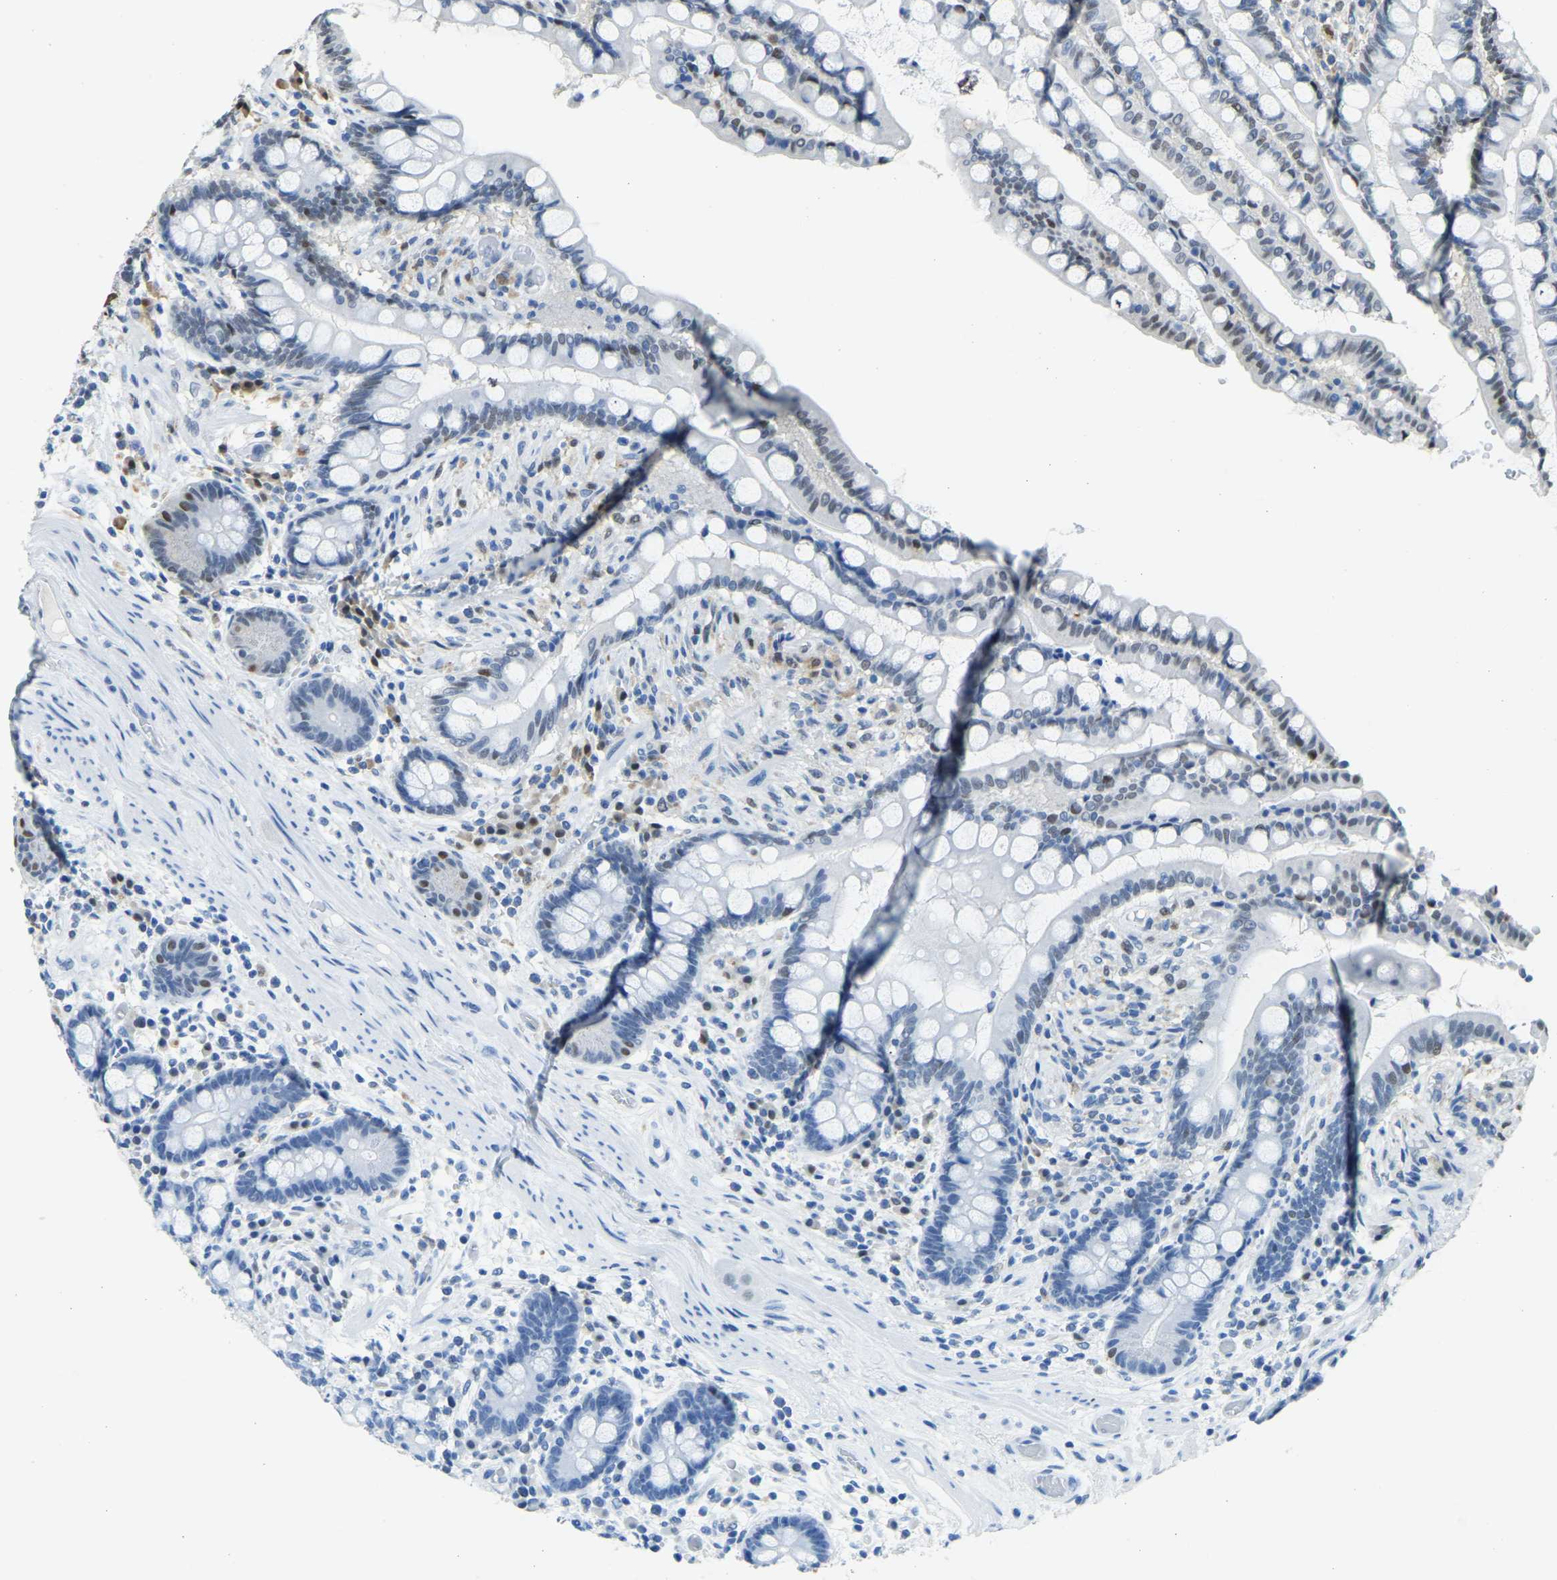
{"staining": {"intensity": "negative", "quantity": "none", "location": "none"}, "tissue": "colon", "cell_type": "Endothelial cells", "image_type": "normal", "snomed": [{"axis": "morphology", "description": "Normal tissue, NOS"}, {"axis": "topography", "description": "Colon"}], "caption": "Endothelial cells show no significant staining in normal colon. (DAB immunohistochemistry (IHC) with hematoxylin counter stain).", "gene": "NANS", "patient": {"sex": "male", "age": 73}}